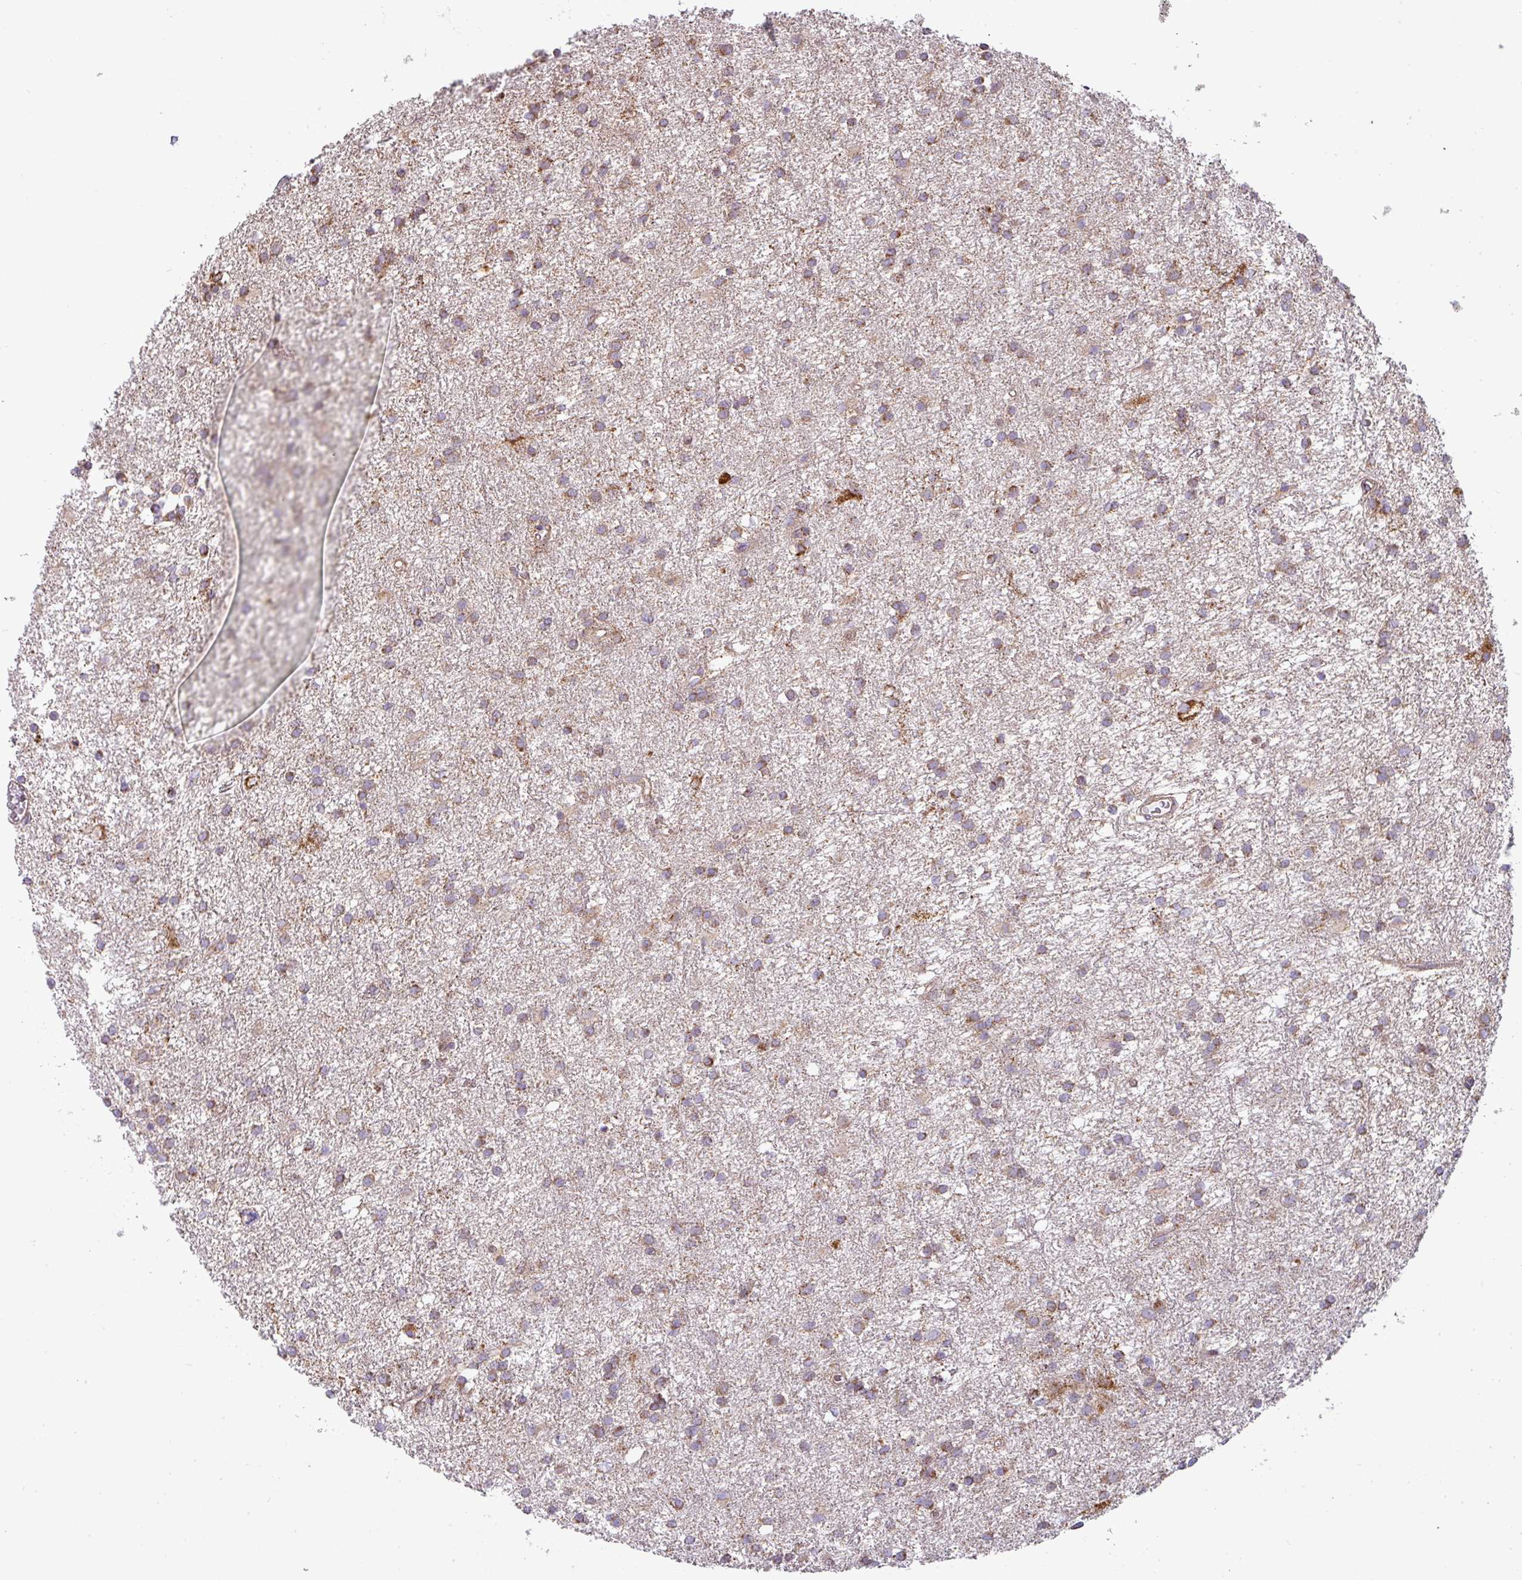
{"staining": {"intensity": "moderate", "quantity": ">75%", "location": "cytoplasmic/membranous"}, "tissue": "glioma", "cell_type": "Tumor cells", "image_type": "cancer", "snomed": [{"axis": "morphology", "description": "Glioma, malignant, High grade"}, {"axis": "topography", "description": "Brain"}], "caption": "IHC photomicrograph of malignant glioma (high-grade) stained for a protein (brown), which demonstrates medium levels of moderate cytoplasmic/membranous staining in about >75% of tumor cells.", "gene": "ZNF211", "patient": {"sex": "female", "age": 50}}